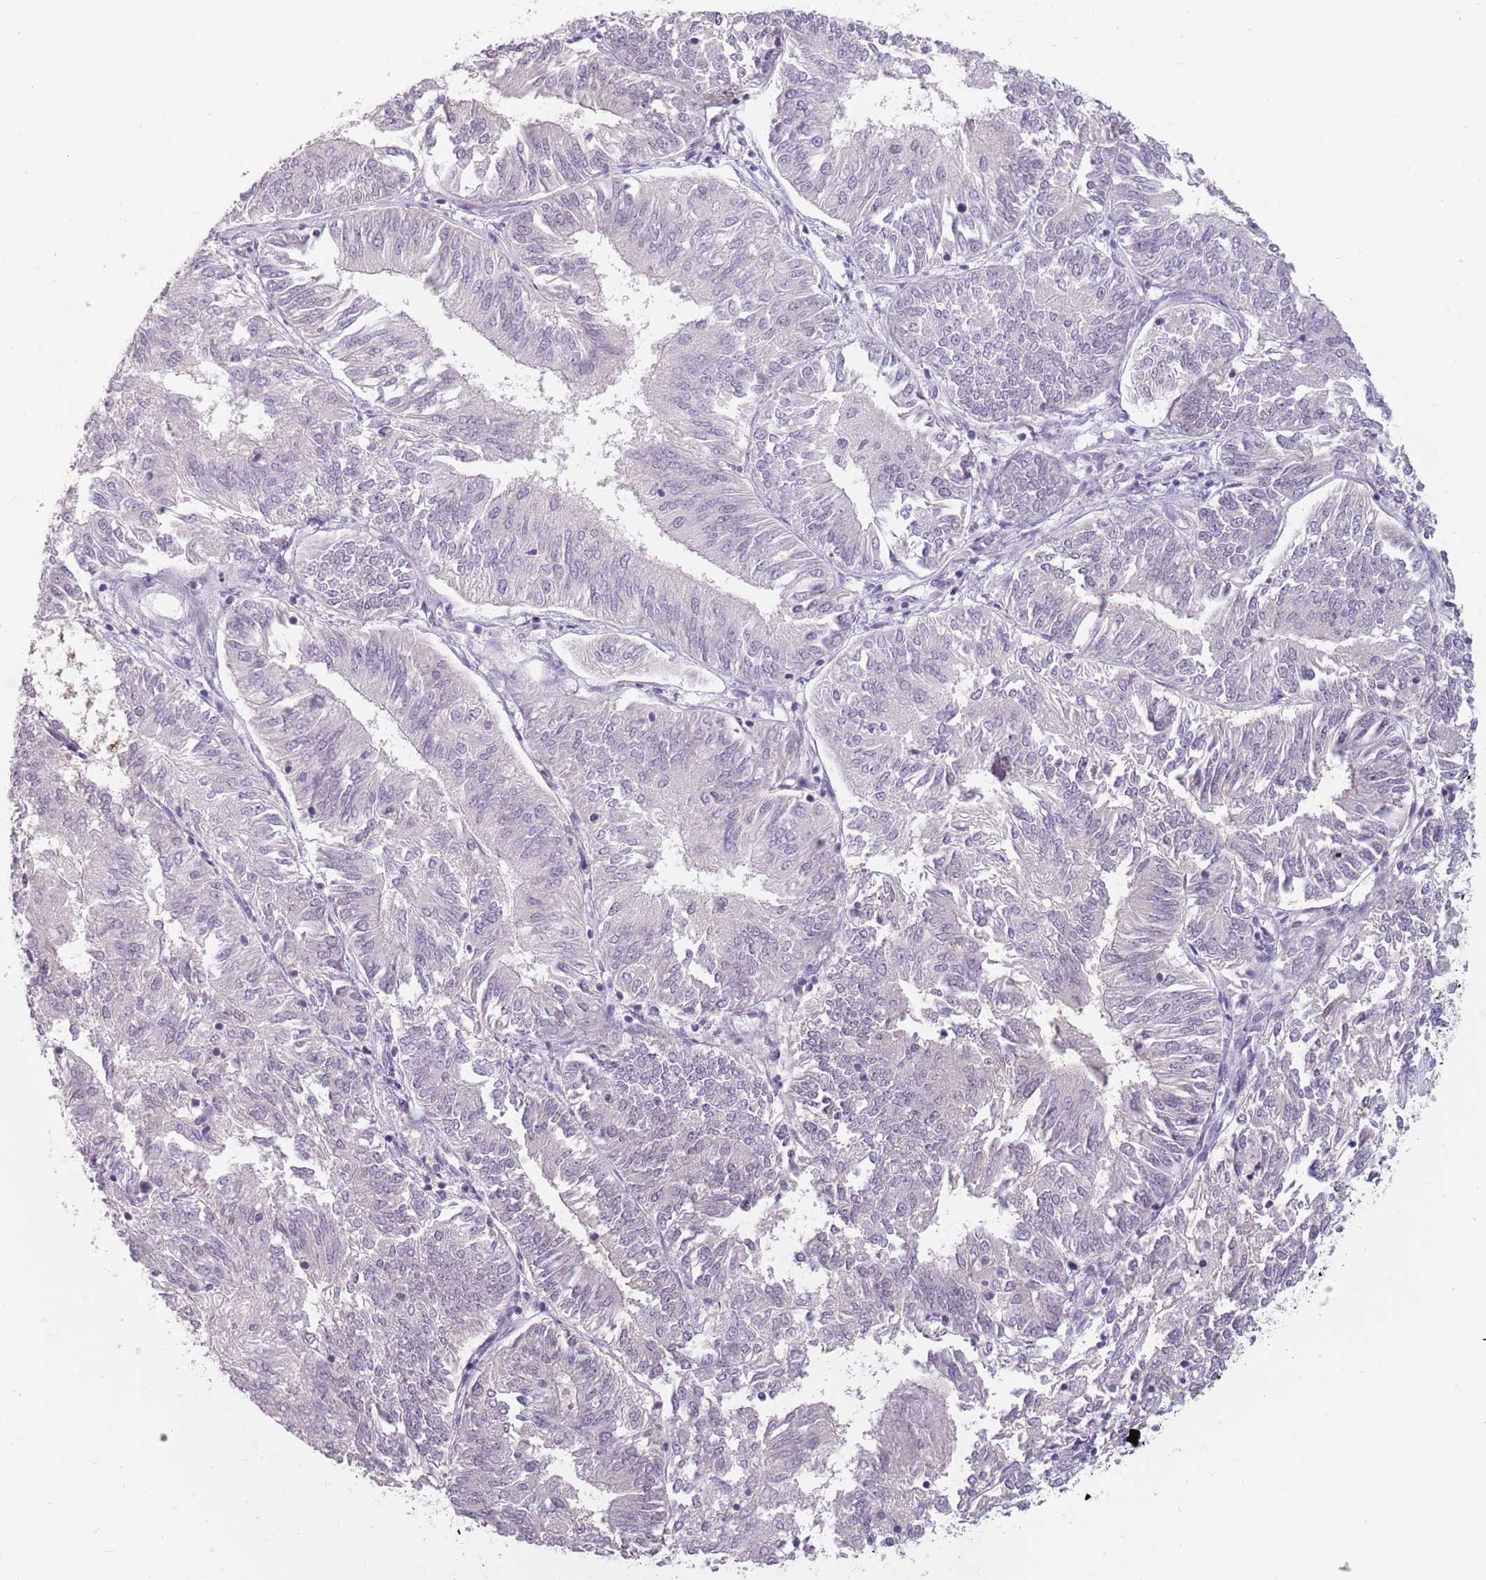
{"staining": {"intensity": "negative", "quantity": "none", "location": "none"}, "tissue": "endometrial cancer", "cell_type": "Tumor cells", "image_type": "cancer", "snomed": [{"axis": "morphology", "description": "Adenocarcinoma, NOS"}, {"axis": "topography", "description": "Endometrium"}], "caption": "An immunohistochemistry (IHC) micrograph of adenocarcinoma (endometrial) is shown. There is no staining in tumor cells of adenocarcinoma (endometrial).", "gene": "CEP19", "patient": {"sex": "female", "age": 58}}